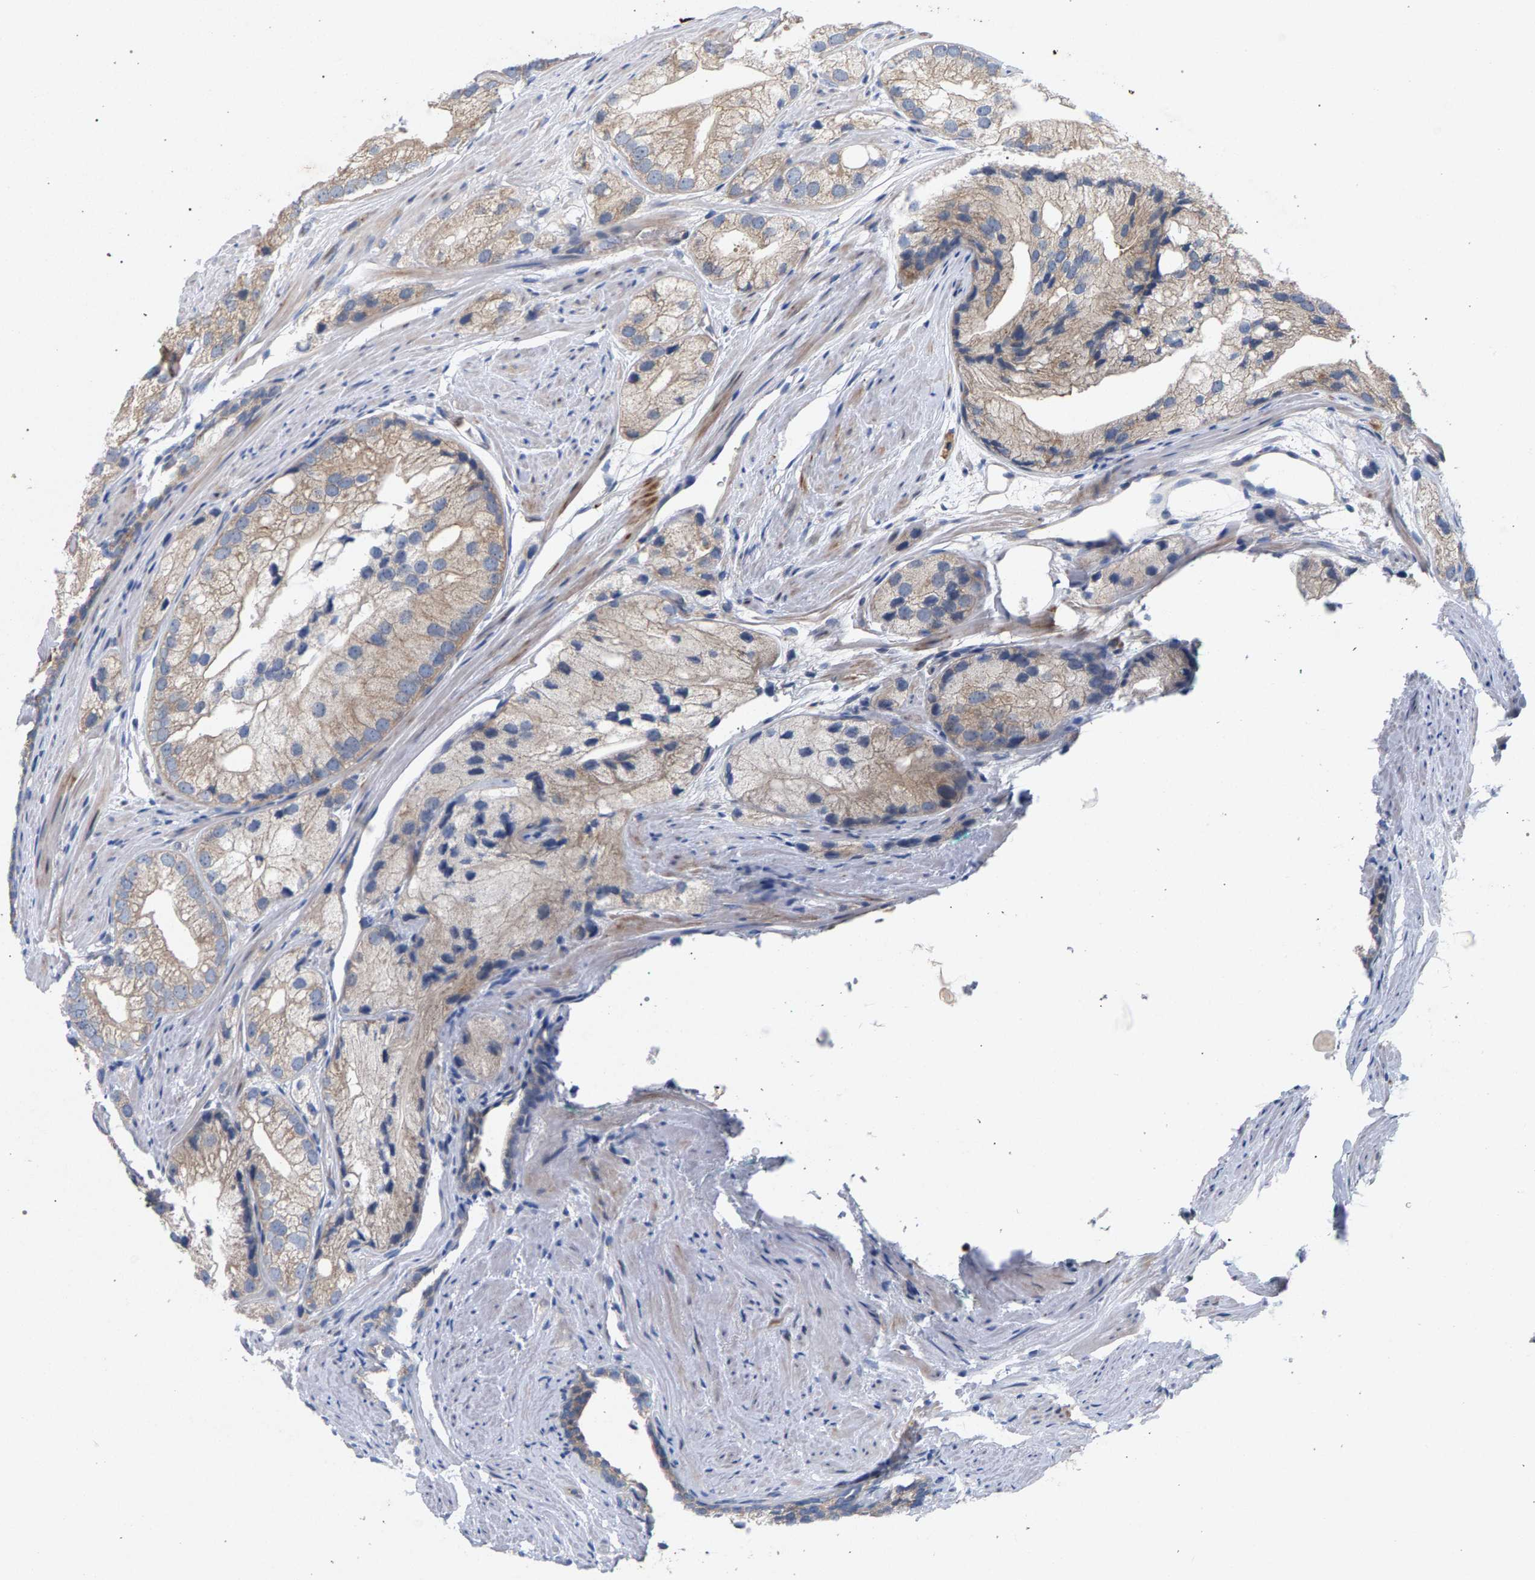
{"staining": {"intensity": "weak", "quantity": ">75%", "location": "cytoplasmic/membranous"}, "tissue": "prostate cancer", "cell_type": "Tumor cells", "image_type": "cancer", "snomed": [{"axis": "morphology", "description": "Adenocarcinoma, Low grade"}, {"axis": "topography", "description": "Prostate"}], "caption": "About >75% of tumor cells in human prostate adenocarcinoma (low-grade) exhibit weak cytoplasmic/membranous protein staining as visualized by brown immunohistochemical staining.", "gene": "MAMDC2", "patient": {"sex": "male", "age": 69}}